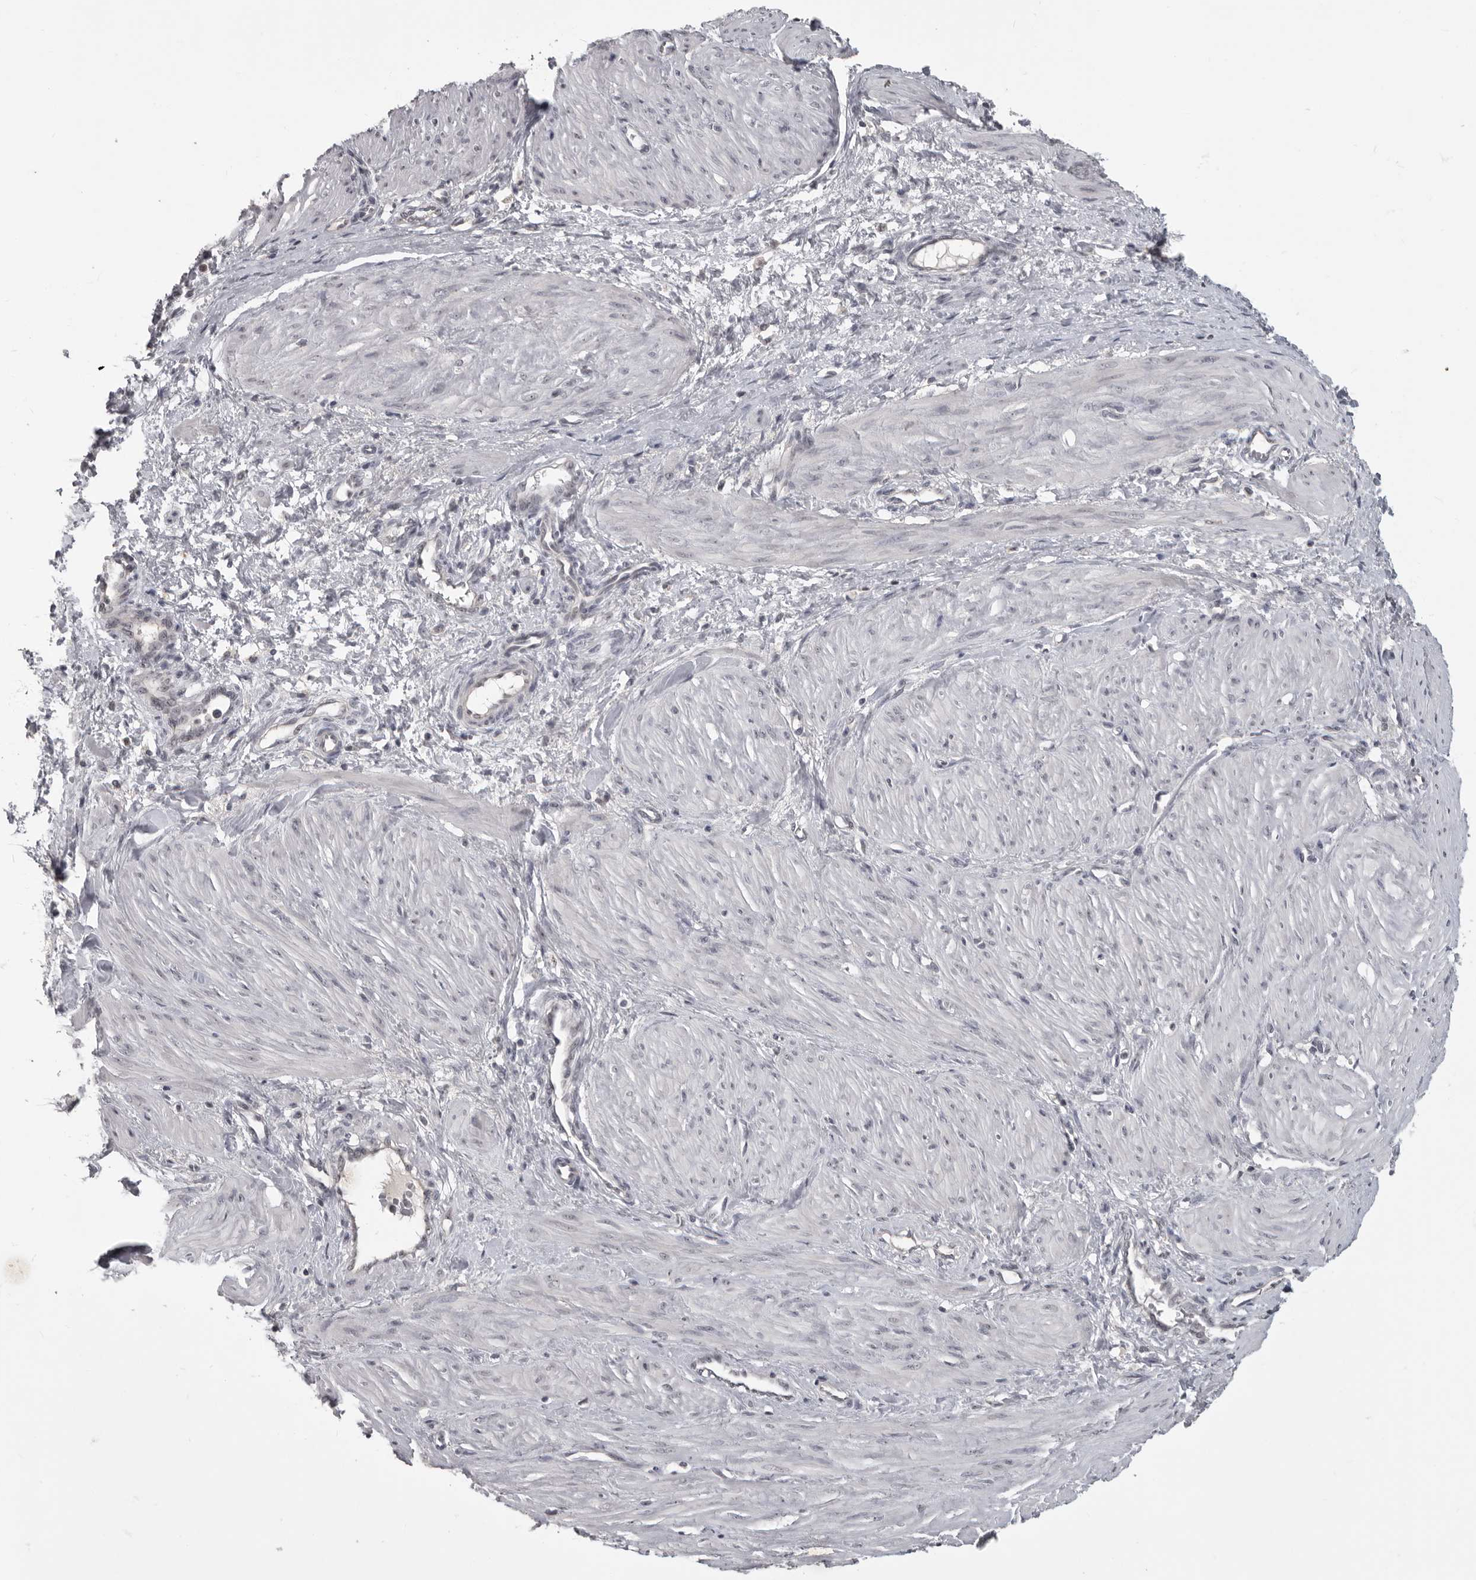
{"staining": {"intensity": "negative", "quantity": "none", "location": "none"}, "tissue": "smooth muscle", "cell_type": "Smooth muscle cells", "image_type": "normal", "snomed": [{"axis": "morphology", "description": "Normal tissue, NOS"}, {"axis": "topography", "description": "Endometrium"}], "caption": "A photomicrograph of smooth muscle stained for a protein shows no brown staining in smooth muscle cells.", "gene": "MRTO4", "patient": {"sex": "female", "age": 33}}